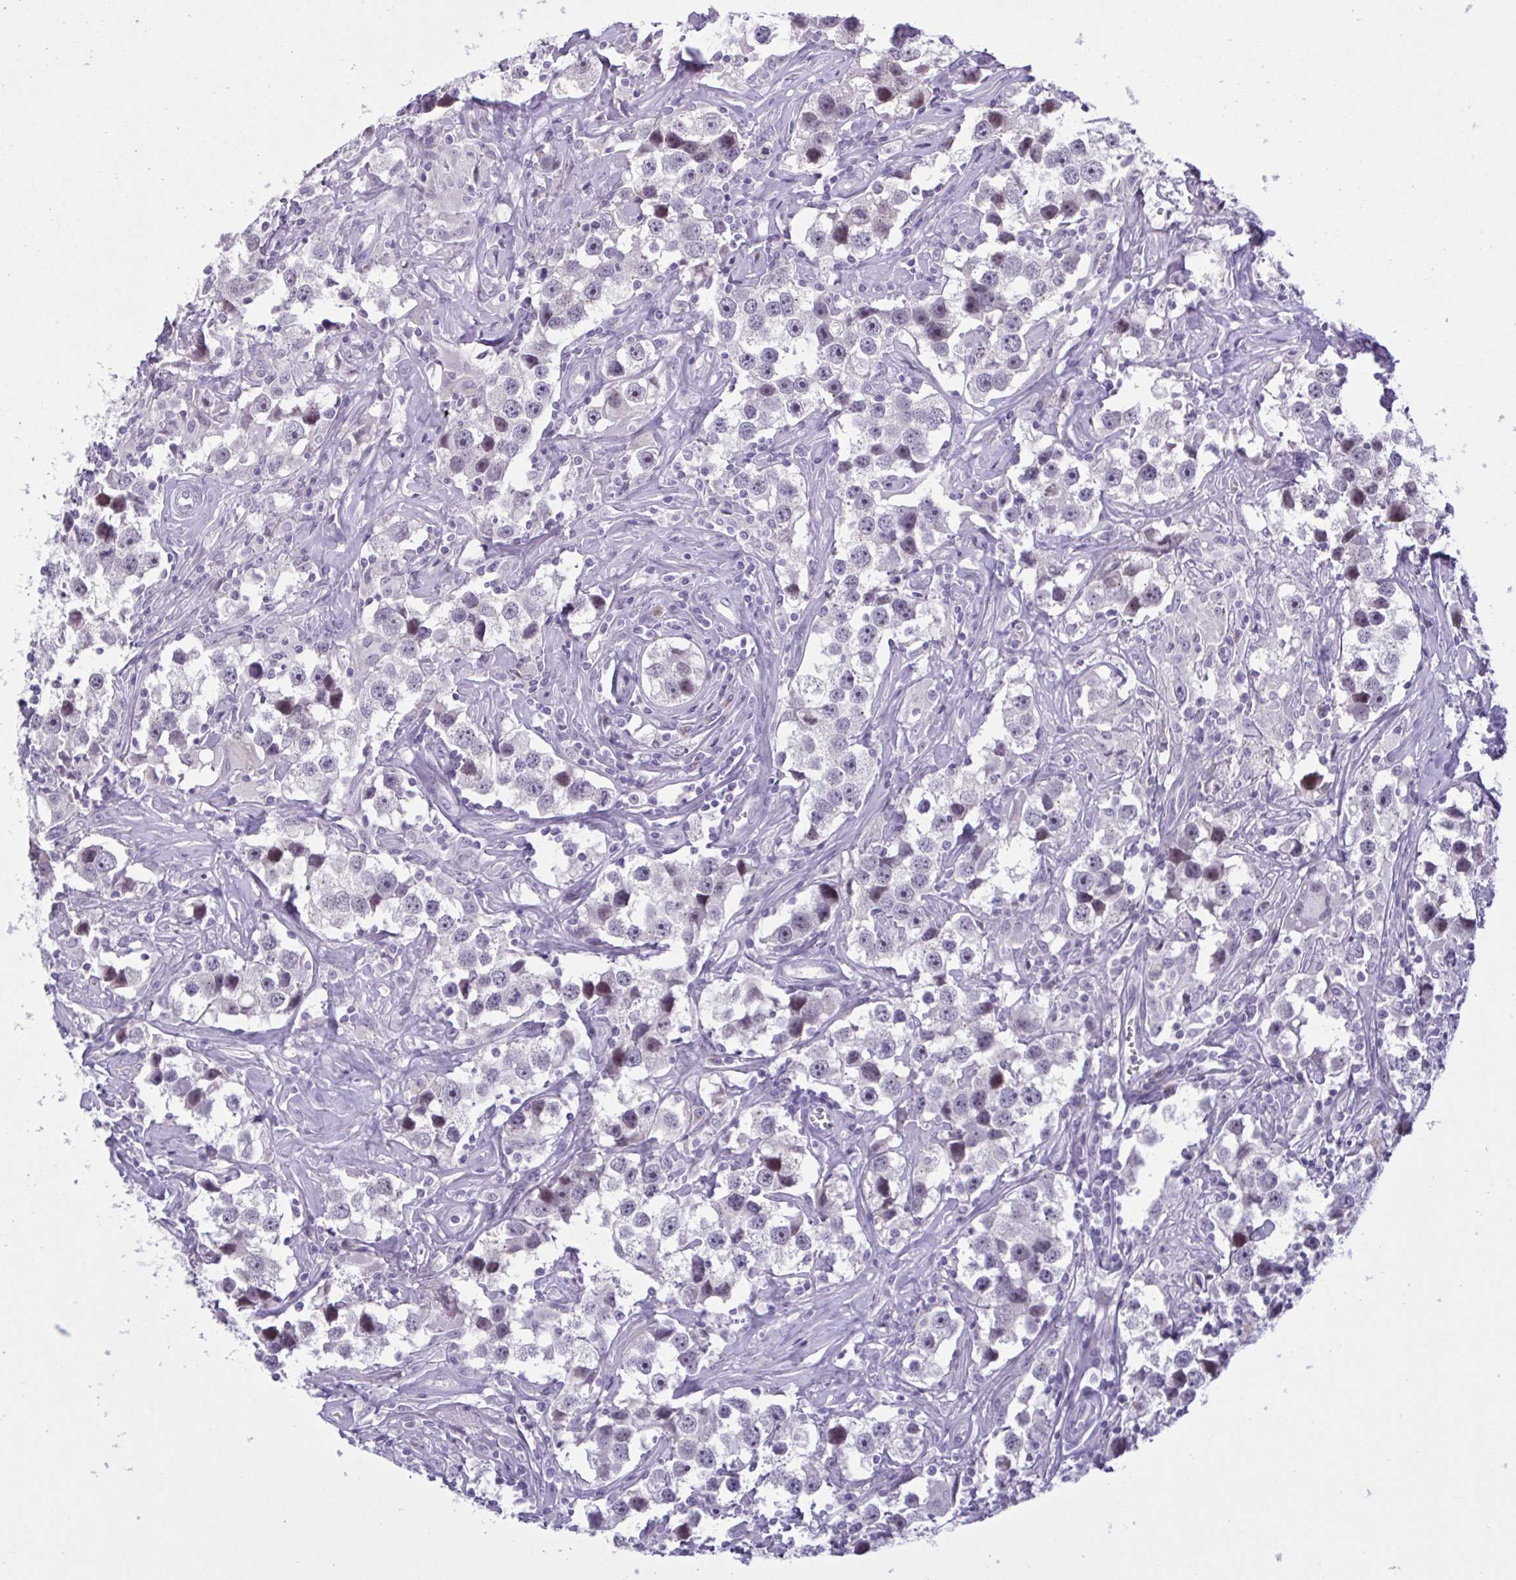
{"staining": {"intensity": "negative", "quantity": "none", "location": "none"}, "tissue": "testis cancer", "cell_type": "Tumor cells", "image_type": "cancer", "snomed": [{"axis": "morphology", "description": "Seminoma, NOS"}, {"axis": "topography", "description": "Testis"}], "caption": "Immunohistochemistry (IHC) of human seminoma (testis) reveals no positivity in tumor cells.", "gene": "HSD11B2", "patient": {"sex": "male", "age": 49}}